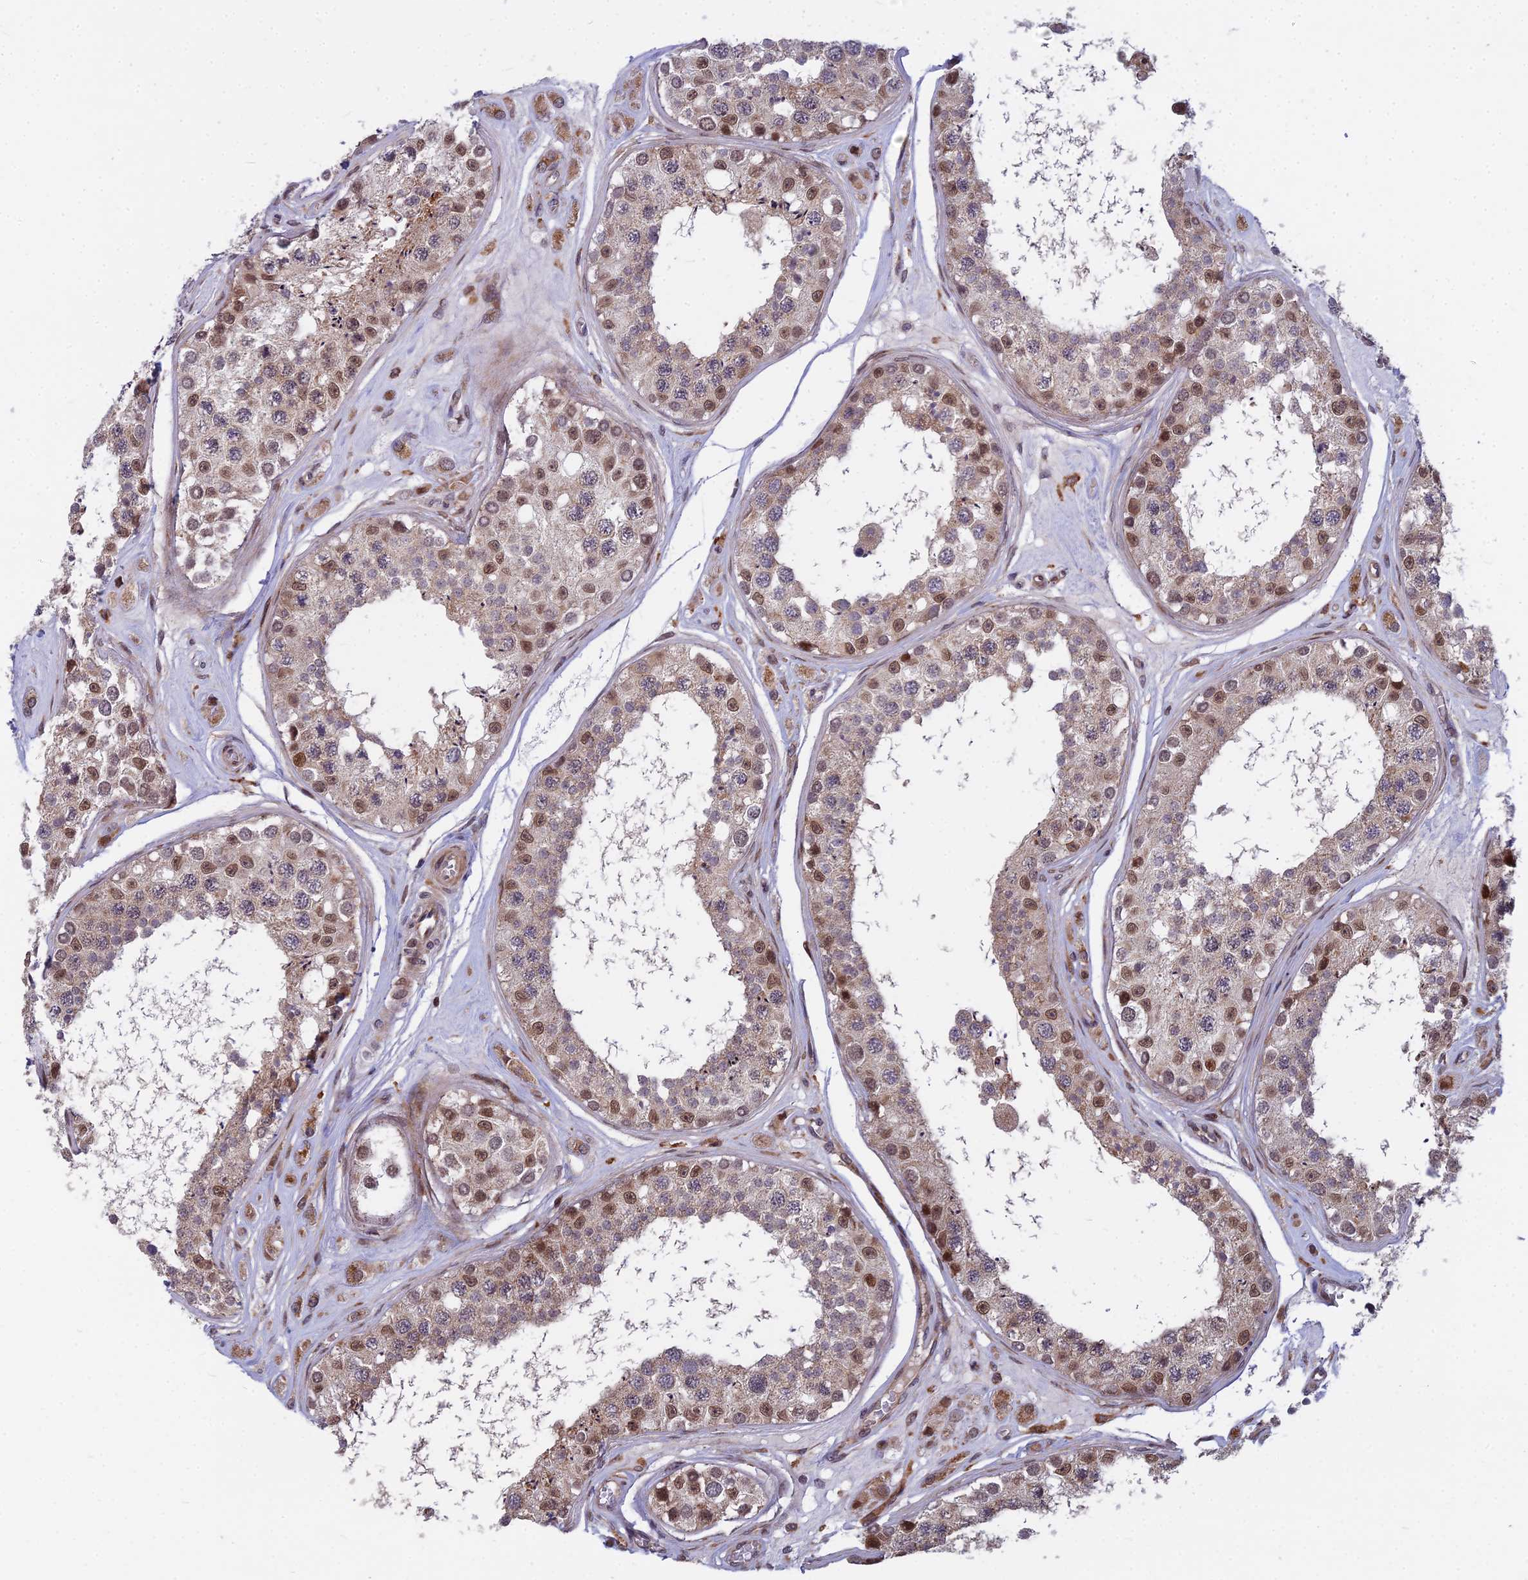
{"staining": {"intensity": "moderate", "quantity": "25%-75%", "location": "cytoplasmic/membranous,nuclear"}, "tissue": "testis", "cell_type": "Cells in seminiferous ducts", "image_type": "normal", "snomed": [{"axis": "morphology", "description": "Normal tissue, NOS"}, {"axis": "topography", "description": "Testis"}], "caption": "Protein staining of unremarkable testis exhibits moderate cytoplasmic/membranous,nuclear staining in about 25%-75% of cells in seminiferous ducts. (DAB IHC with brightfield microscopy, high magnification).", "gene": "COMMD2", "patient": {"sex": "male", "age": 25}}